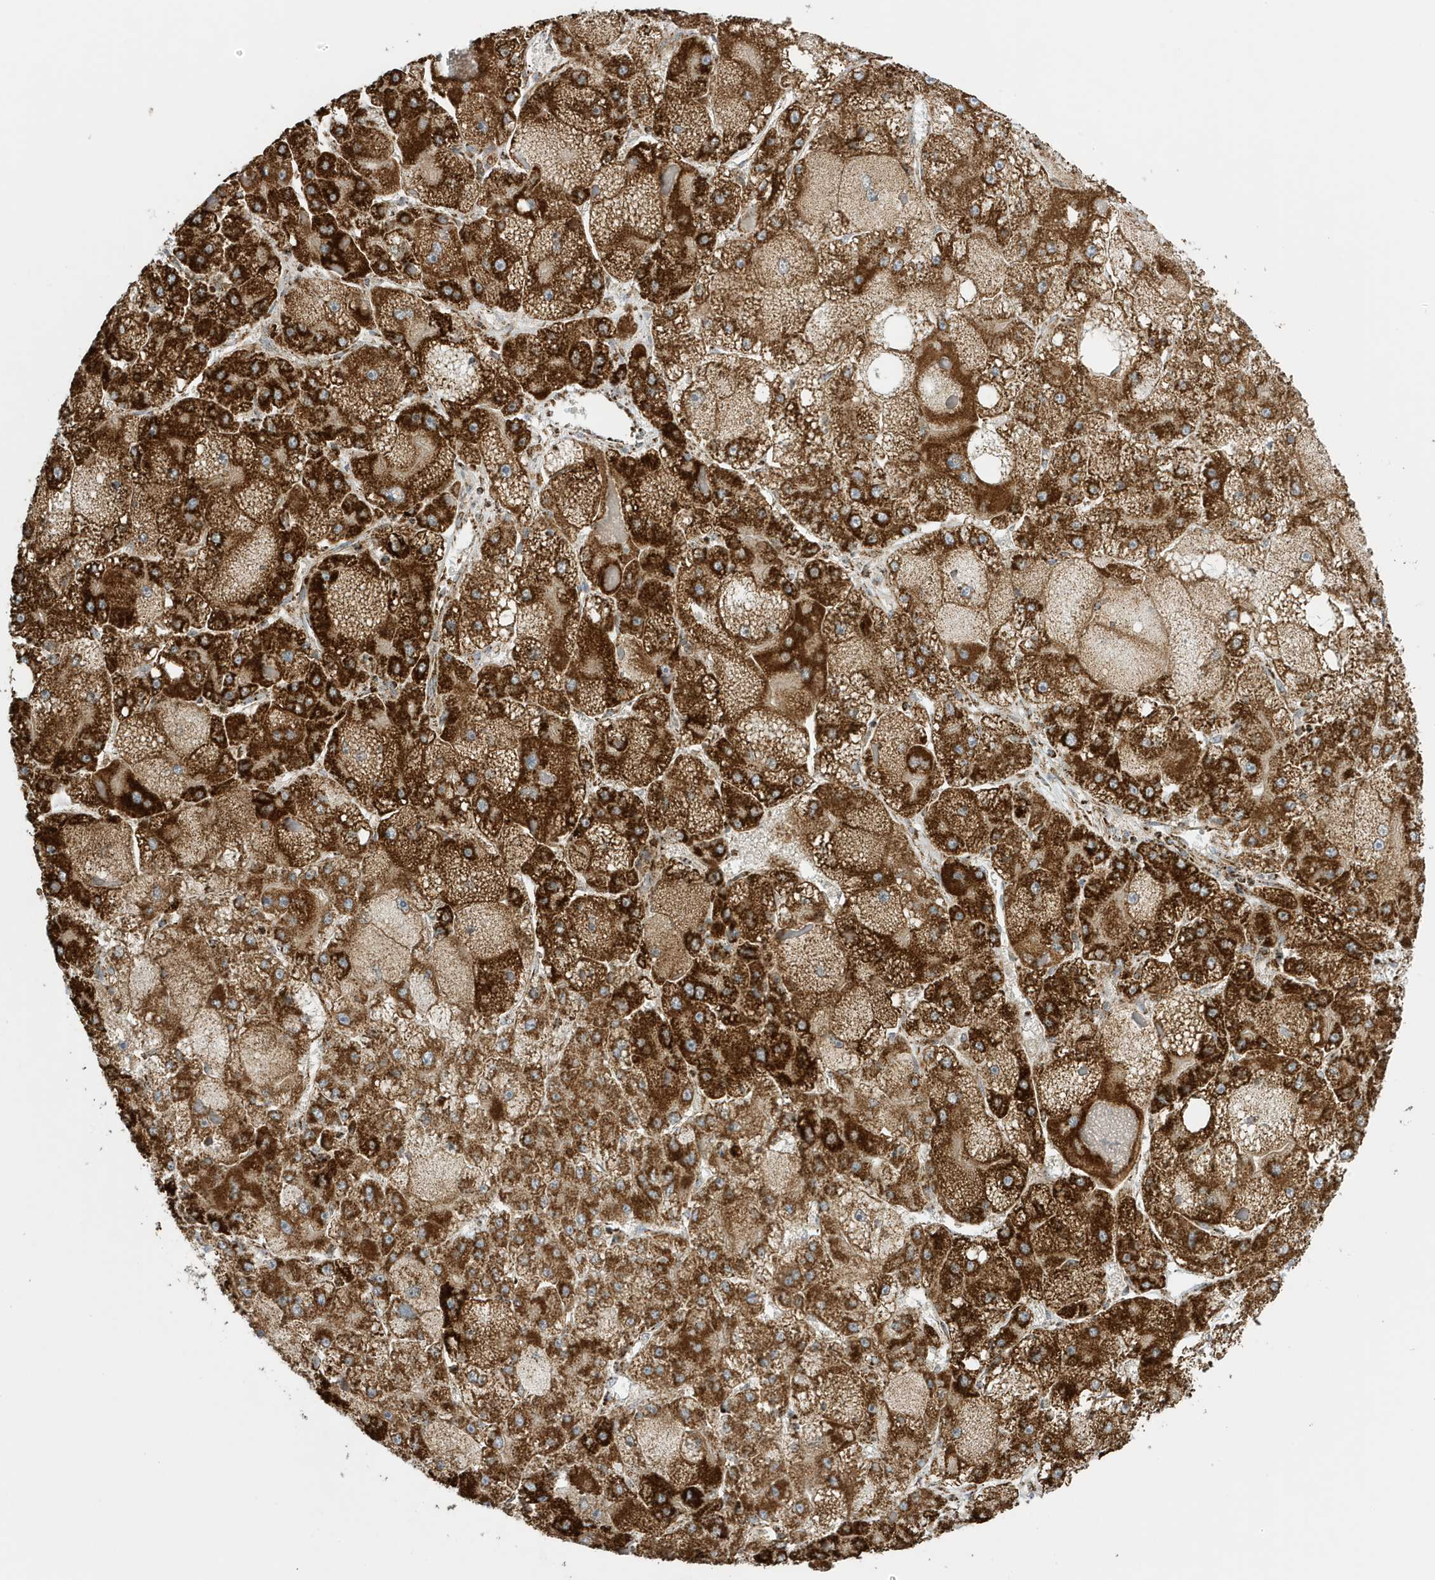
{"staining": {"intensity": "strong", "quantity": ">75%", "location": "cytoplasmic/membranous"}, "tissue": "liver cancer", "cell_type": "Tumor cells", "image_type": "cancer", "snomed": [{"axis": "morphology", "description": "Carcinoma, Hepatocellular, NOS"}, {"axis": "topography", "description": "Liver"}], "caption": "Liver cancer (hepatocellular carcinoma) stained with a brown dye demonstrates strong cytoplasmic/membranous positive positivity in approximately >75% of tumor cells.", "gene": "ATP5ME", "patient": {"sex": "female", "age": 73}}